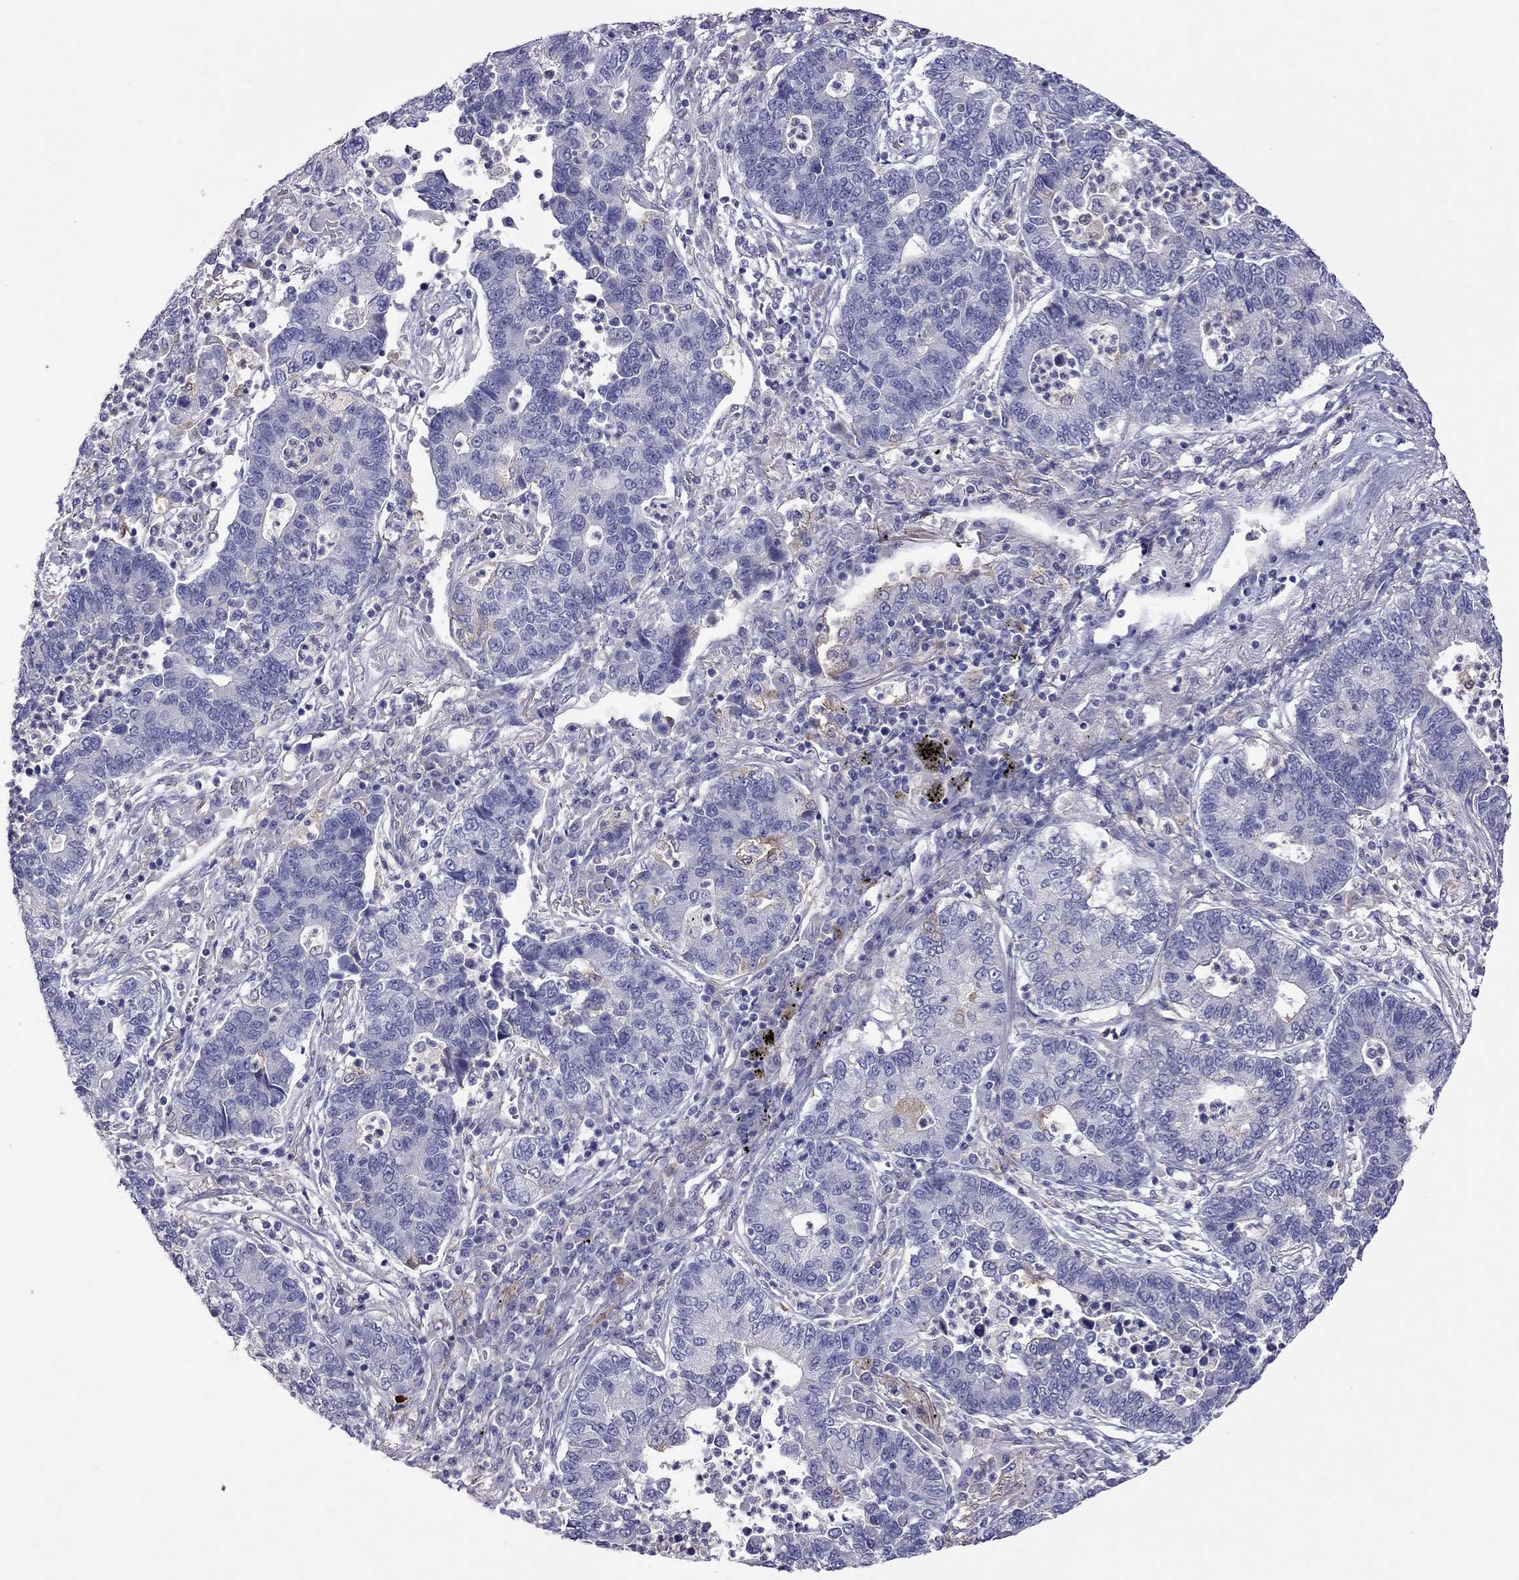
{"staining": {"intensity": "negative", "quantity": "none", "location": "none"}, "tissue": "lung cancer", "cell_type": "Tumor cells", "image_type": "cancer", "snomed": [{"axis": "morphology", "description": "Adenocarcinoma, NOS"}, {"axis": "topography", "description": "Lung"}], "caption": "This is an immunohistochemistry histopathology image of human lung cancer (adenocarcinoma). There is no staining in tumor cells.", "gene": "ALOX15B", "patient": {"sex": "female", "age": 57}}